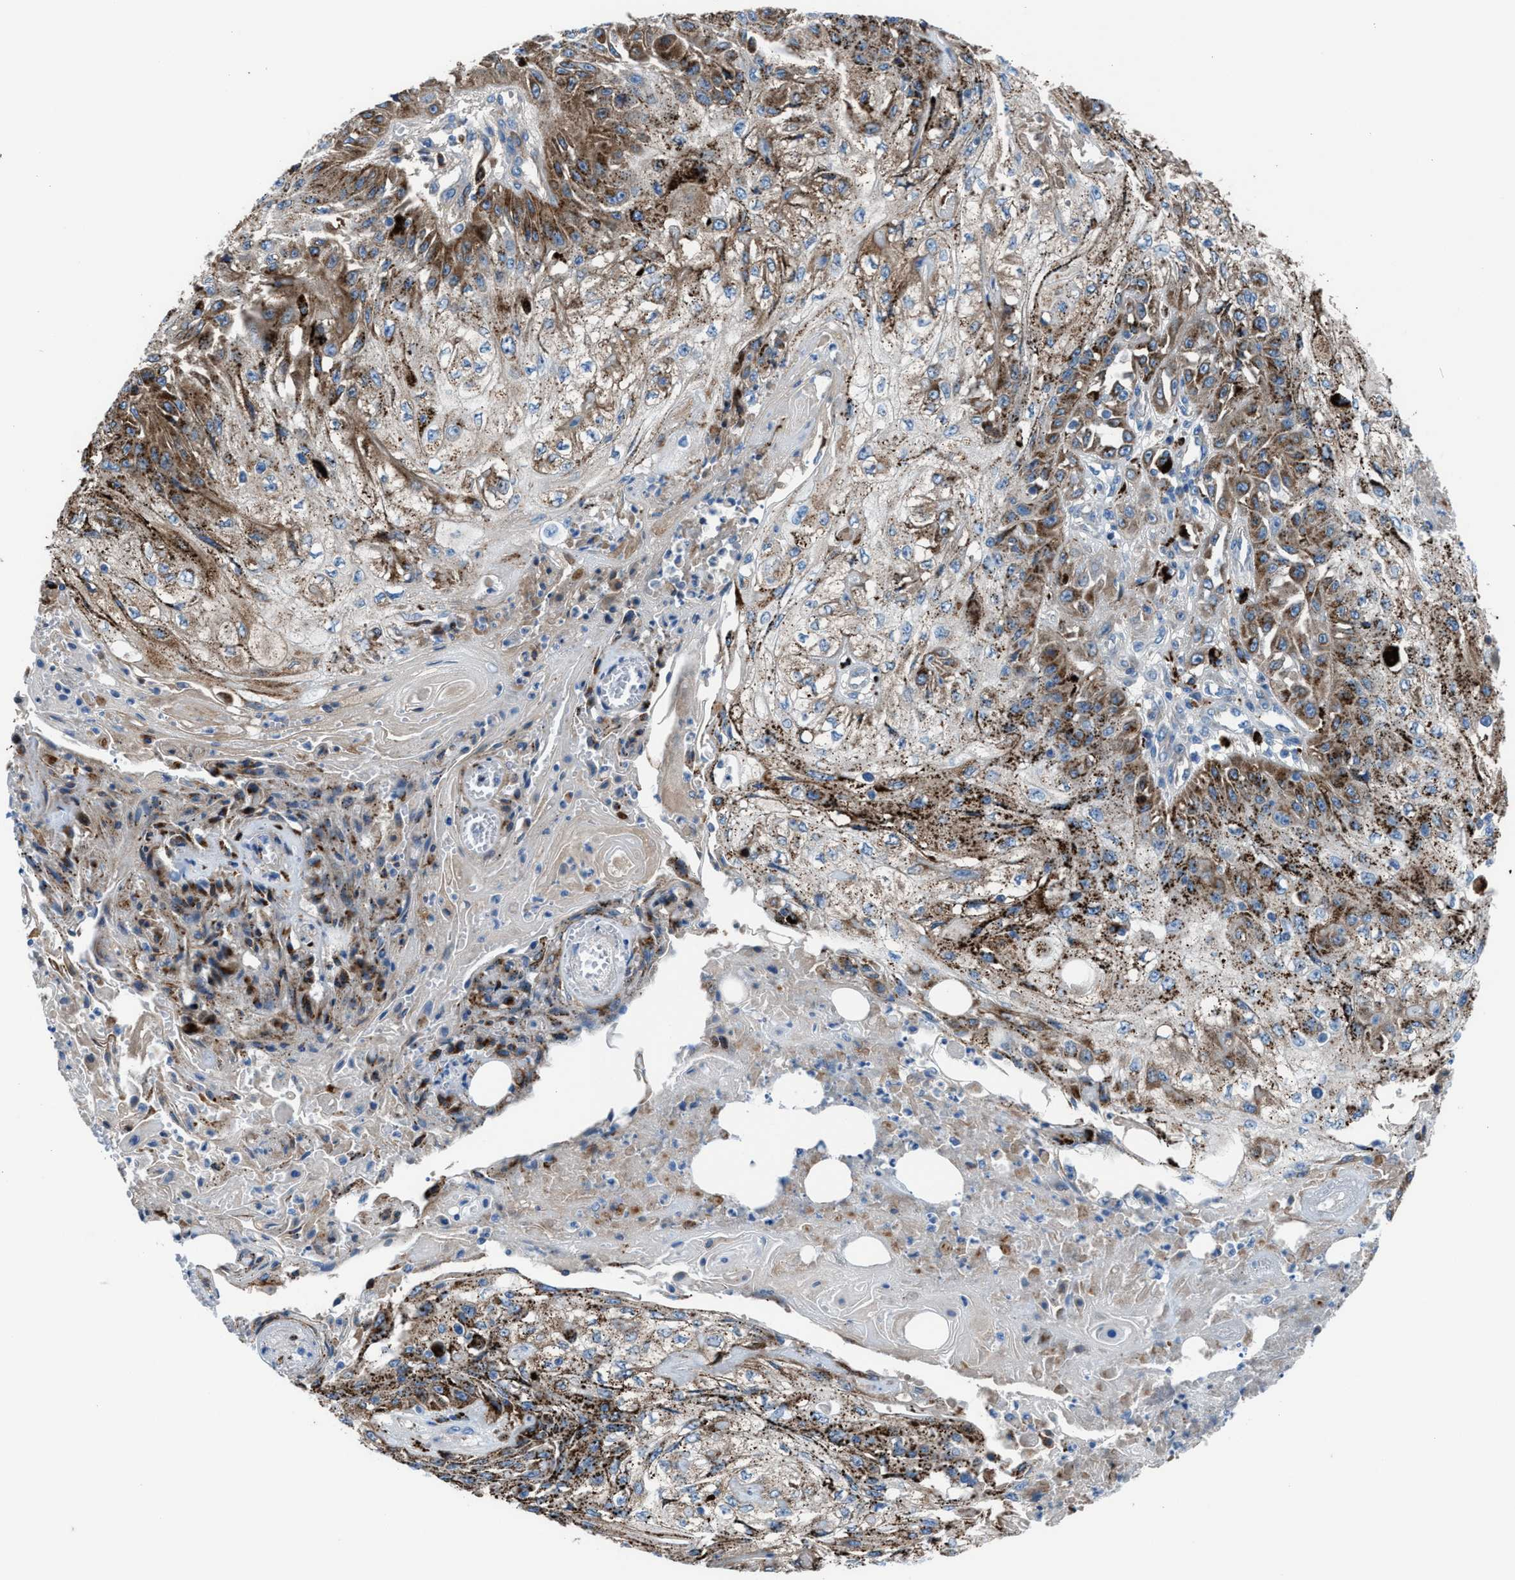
{"staining": {"intensity": "strong", "quantity": ">75%", "location": "cytoplasmic/membranous"}, "tissue": "skin cancer", "cell_type": "Tumor cells", "image_type": "cancer", "snomed": [{"axis": "morphology", "description": "Squamous cell carcinoma, NOS"}, {"axis": "morphology", "description": "Squamous cell carcinoma, metastatic, NOS"}, {"axis": "topography", "description": "Skin"}, {"axis": "topography", "description": "Lymph node"}], "caption": "IHC staining of skin cancer, which reveals high levels of strong cytoplasmic/membranous staining in about >75% of tumor cells indicating strong cytoplasmic/membranous protein expression. The staining was performed using DAB (brown) for protein detection and nuclei were counterstained in hematoxylin (blue).", "gene": "CD1B", "patient": {"sex": "male", "age": 75}}